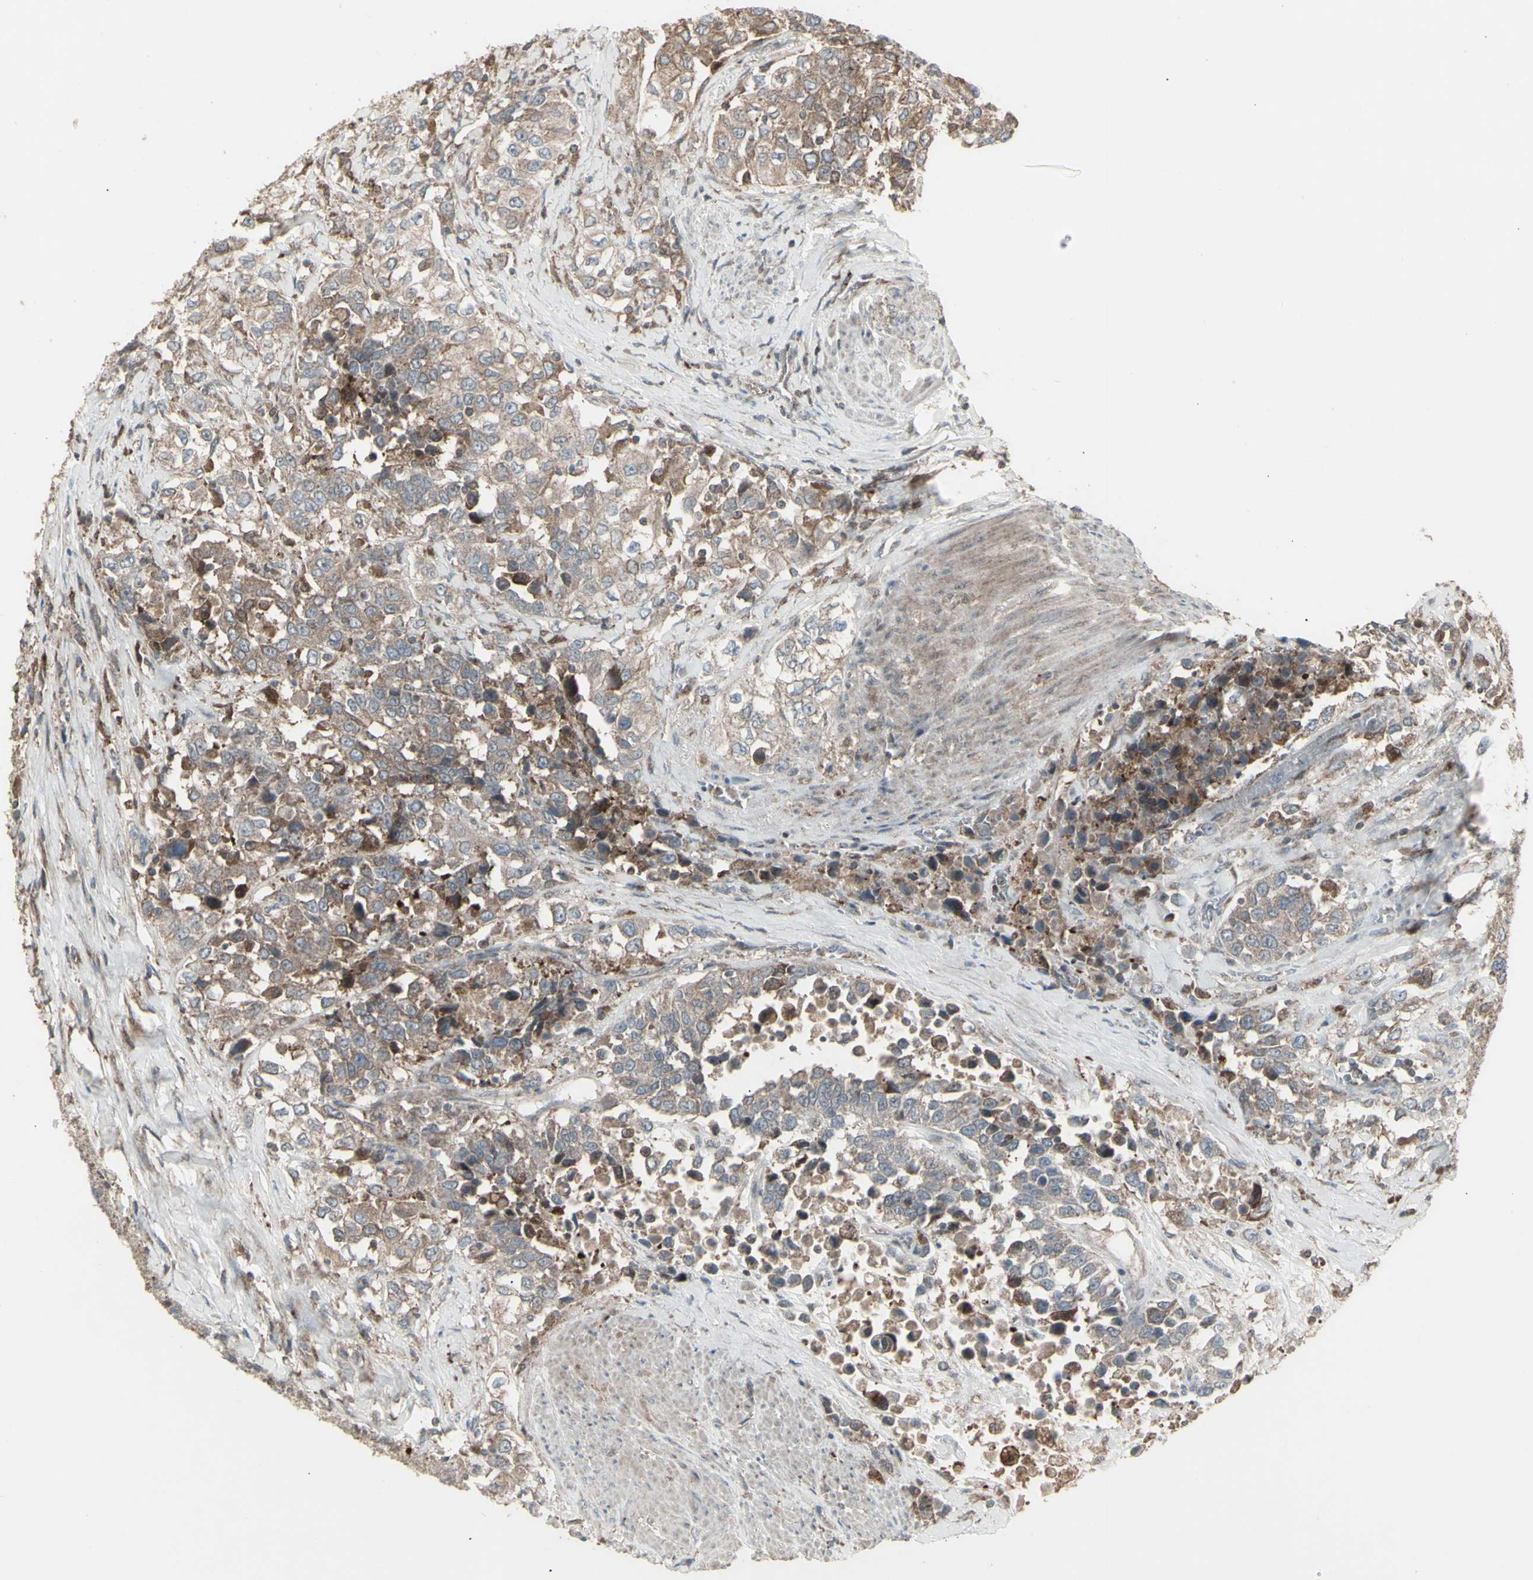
{"staining": {"intensity": "moderate", "quantity": ">75%", "location": "cytoplasmic/membranous"}, "tissue": "urothelial cancer", "cell_type": "Tumor cells", "image_type": "cancer", "snomed": [{"axis": "morphology", "description": "Urothelial carcinoma, High grade"}, {"axis": "topography", "description": "Urinary bladder"}], "caption": "A histopathology image showing moderate cytoplasmic/membranous expression in approximately >75% of tumor cells in urothelial carcinoma (high-grade), as visualized by brown immunohistochemical staining.", "gene": "RNASEL", "patient": {"sex": "female", "age": 80}}